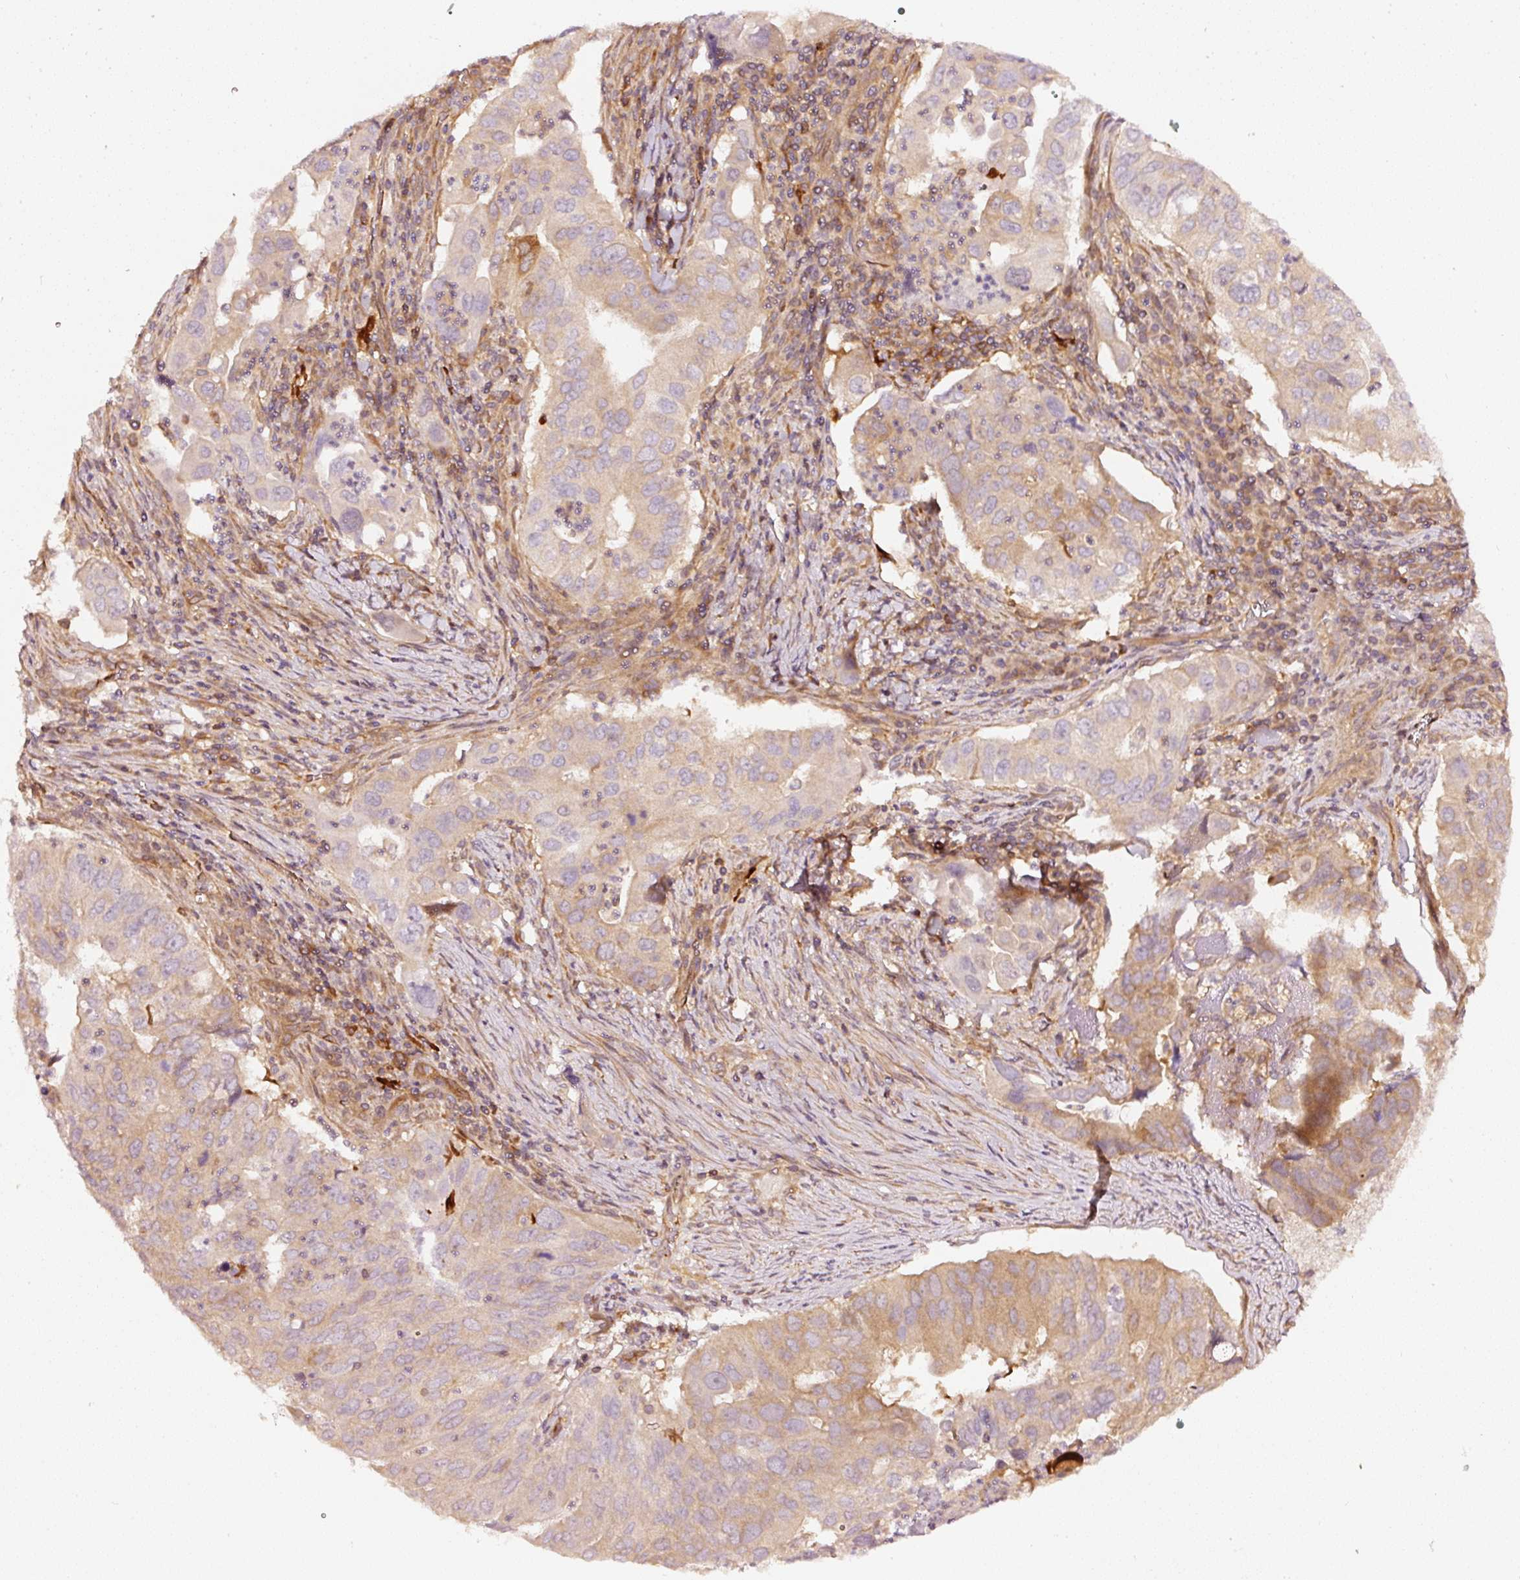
{"staining": {"intensity": "moderate", "quantity": "<25%", "location": "cytoplasmic/membranous"}, "tissue": "lung cancer", "cell_type": "Tumor cells", "image_type": "cancer", "snomed": [{"axis": "morphology", "description": "Adenocarcinoma, NOS"}, {"axis": "topography", "description": "Lung"}], "caption": "Lung cancer stained with IHC exhibits moderate cytoplasmic/membranous positivity in approximately <25% of tumor cells.", "gene": "ASMTL", "patient": {"sex": "male", "age": 48}}